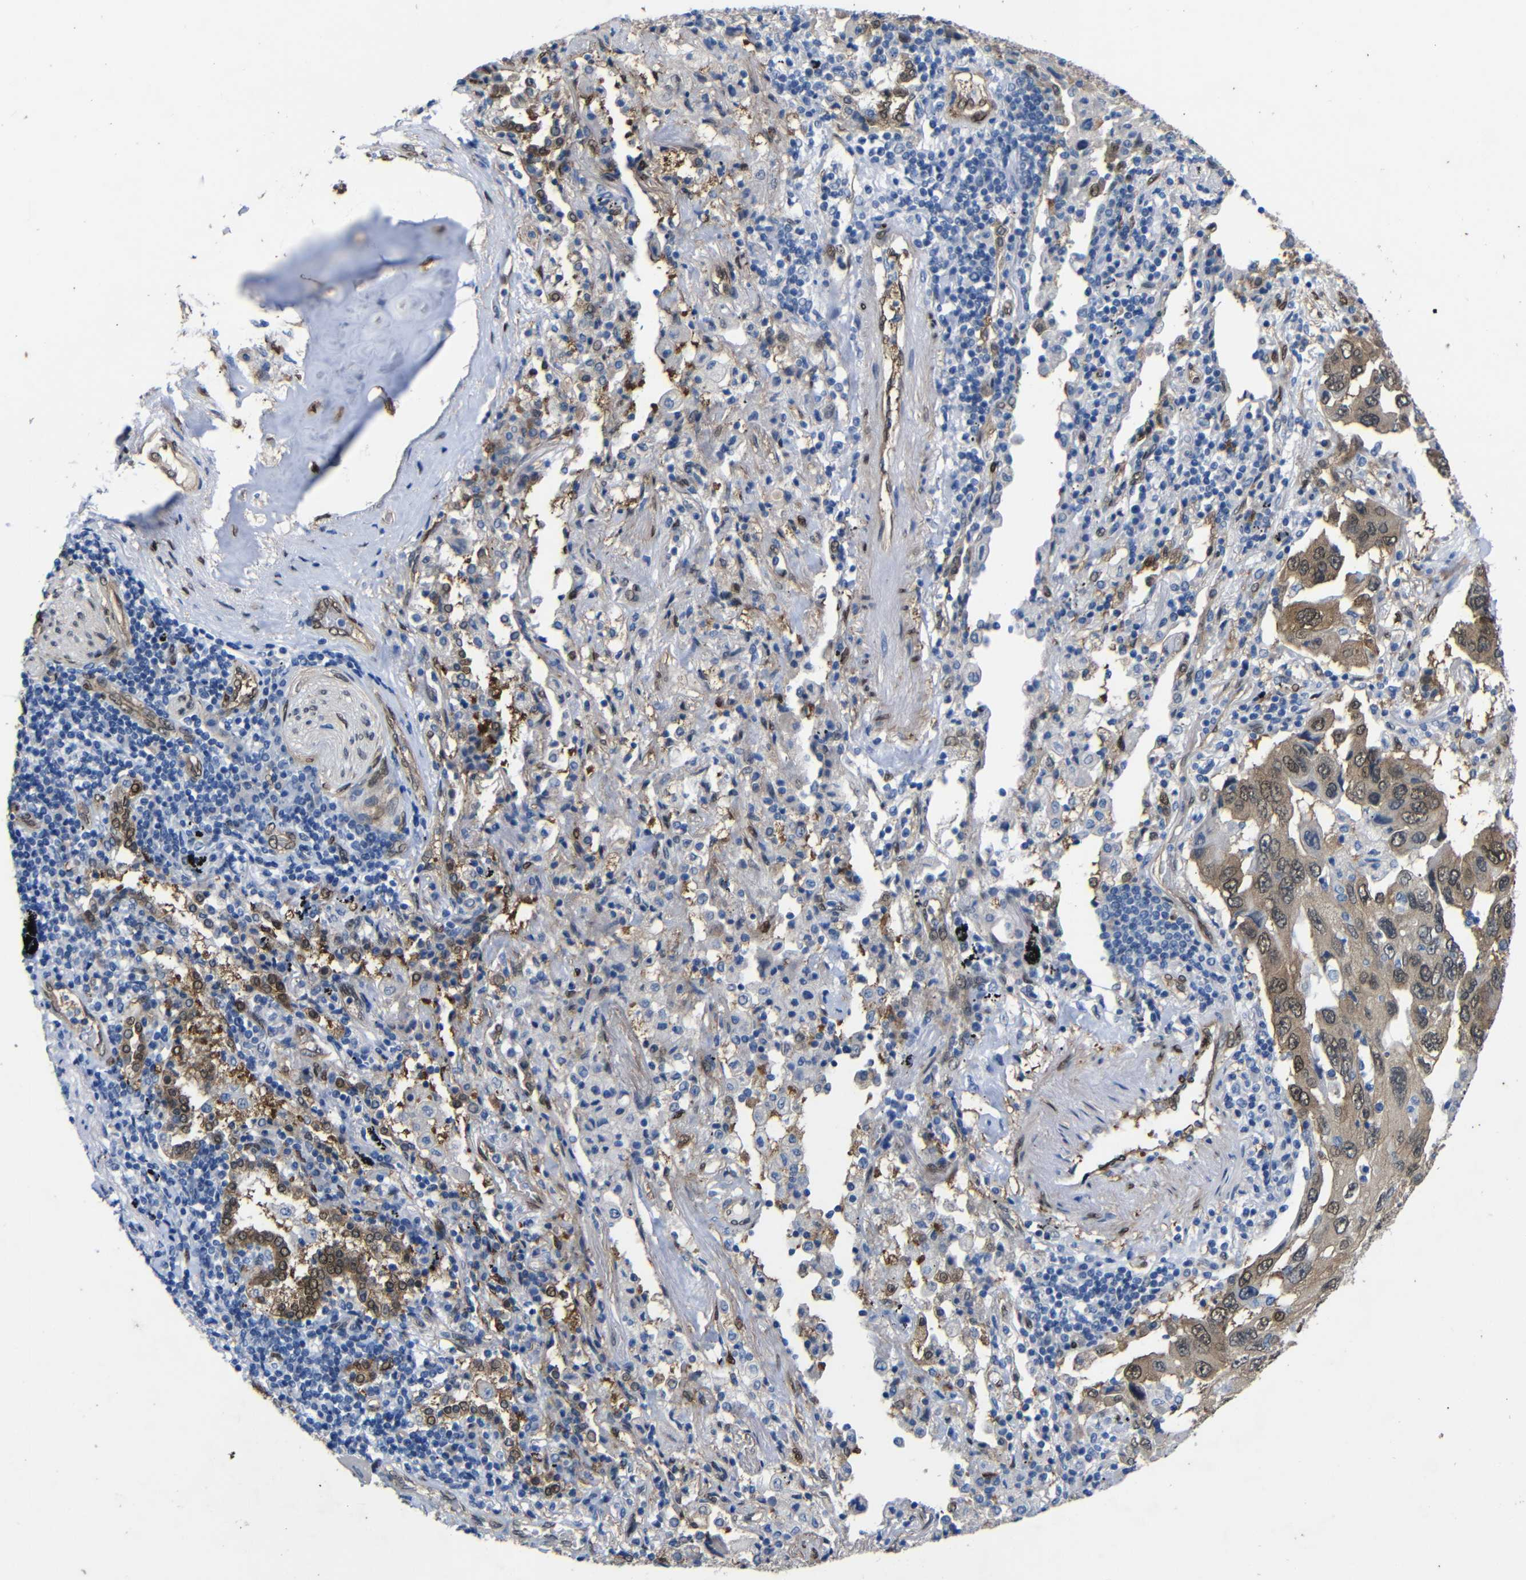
{"staining": {"intensity": "moderate", "quantity": ">75%", "location": "cytoplasmic/membranous,nuclear"}, "tissue": "lung cancer", "cell_type": "Tumor cells", "image_type": "cancer", "snomed": [{"axis": "morphology", "description": "Adenocarcinoma, NOS"}, {"axis": "topography", "description": "Lung"}], "caption": "Moderate cytoplasmic/membranous and nuclear positivity is present in about >75% of tumor cells in adenocarcinoma (lung).", "gene": "YAP1", "patient": {"sex": "female", "age": 65}}